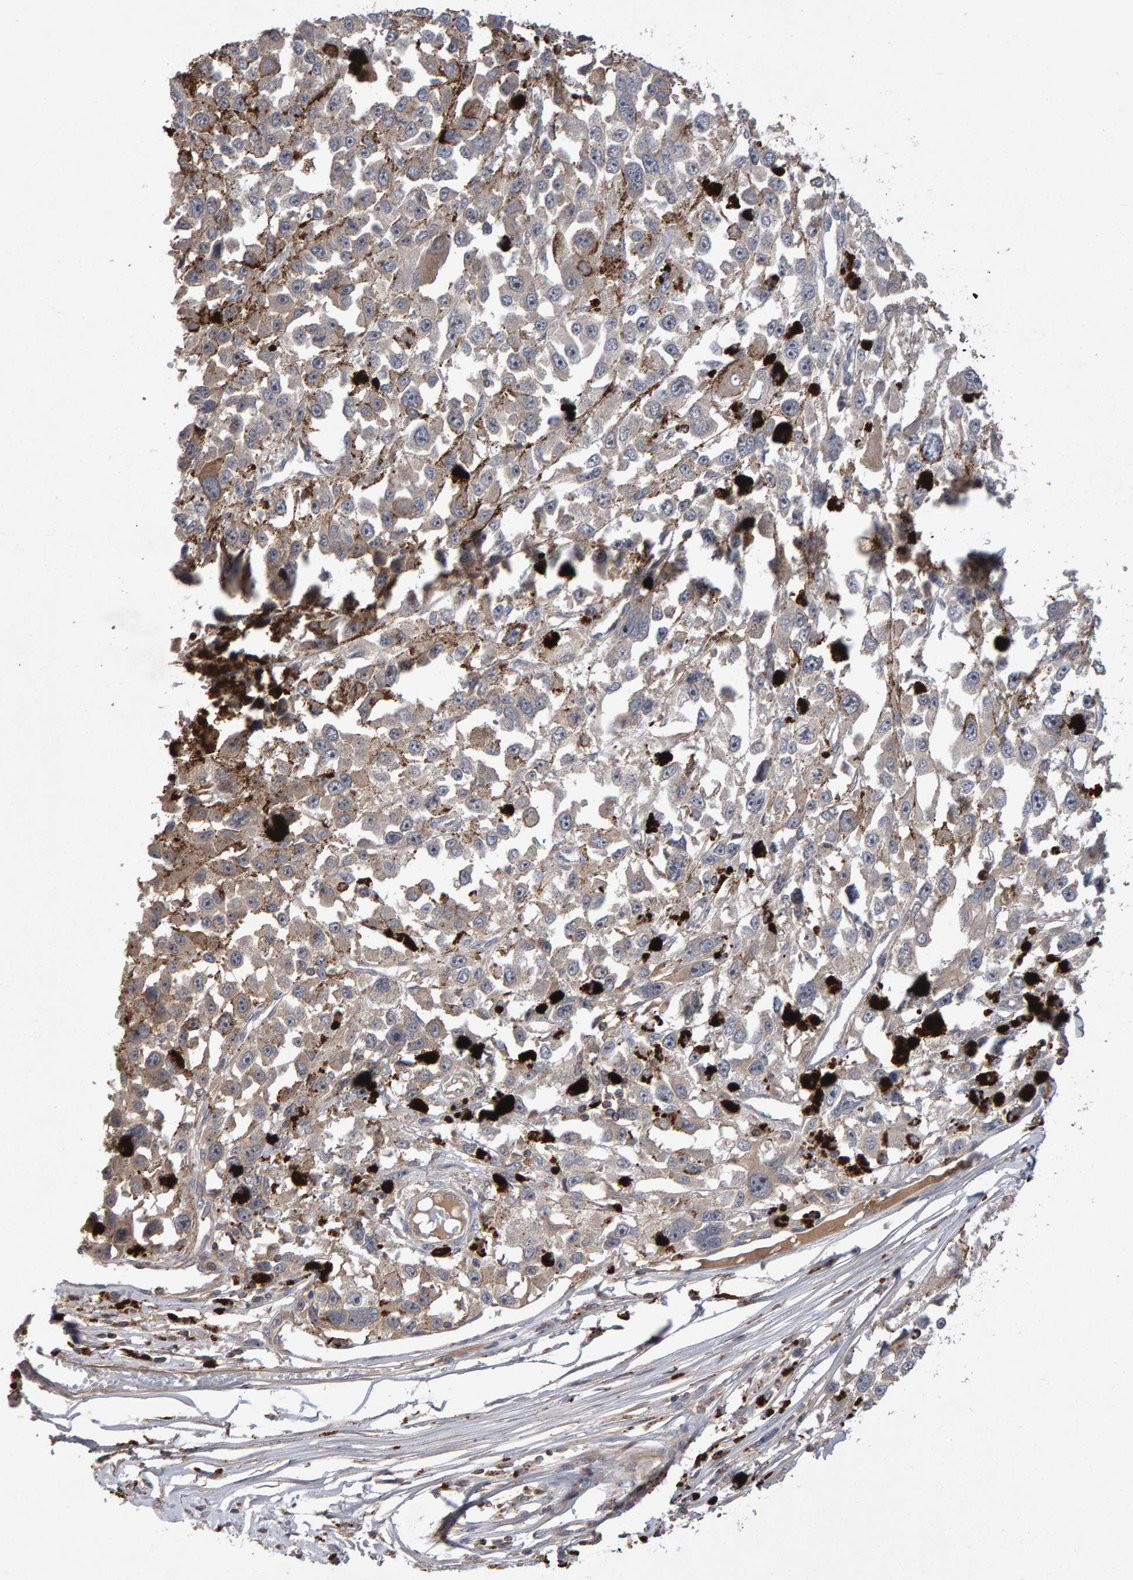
{"staining": {"intensity": "negative", "quantity": "none", "location": "none"}, "tissue": "melanoma", "cell_type": "Tumor cells", "image_type": "cancer", "snomed": [{"axis": "morphology", "description": "Malignant melanoma, Metastatic site"}, {"axis": "topography", "description": "Lymph node"}], "caption": "Malignant melanoma (metastatic site) stained for a protein using IHC reveals no expression tumor cells.", "gene": "PGS1", "patient": {"sex": "male", "age": 59}}